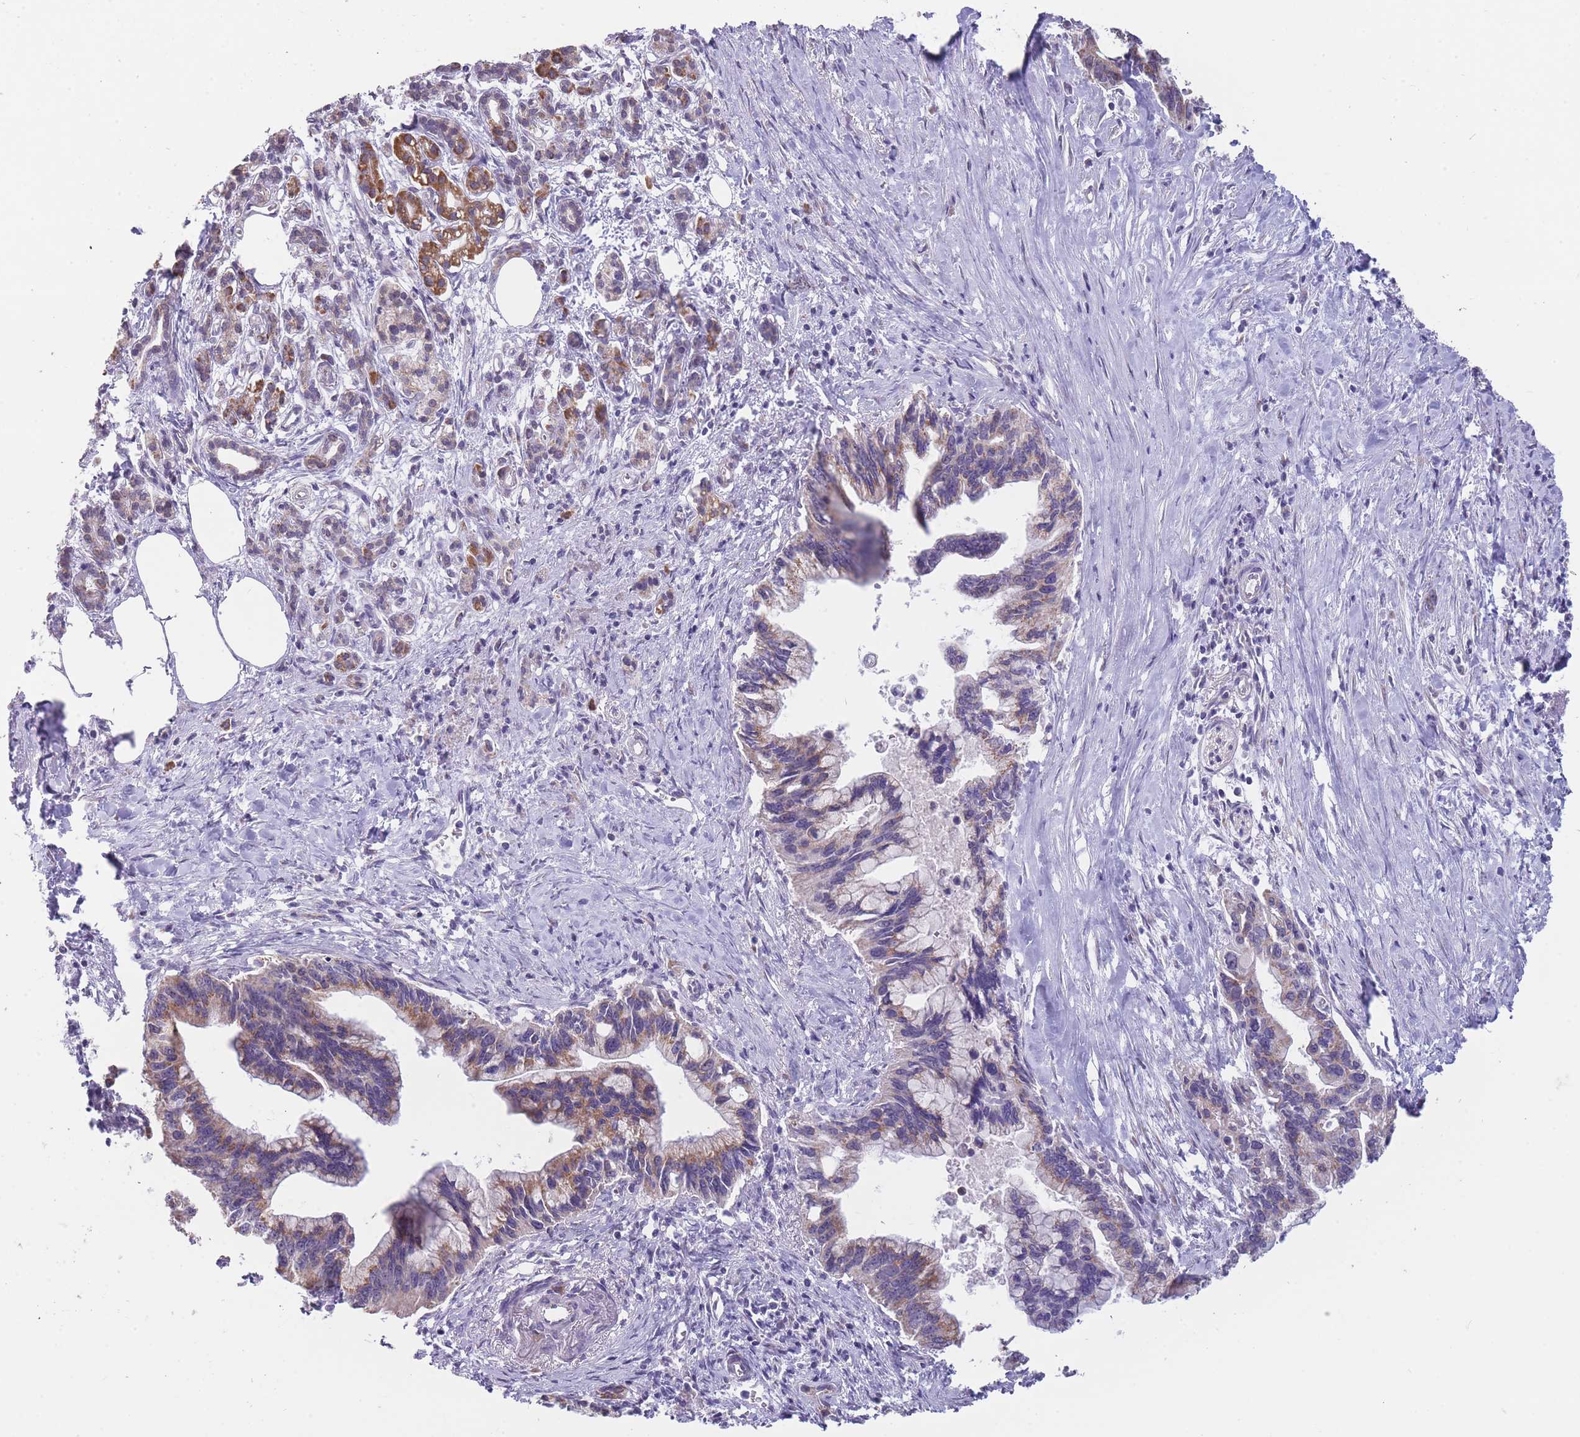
{"staining": {"intensity": "moderate", "quantity": "<25%", "location": "cytoplasmic/membranous"}, "tissue": "pancreatic cancer", "cell_type": "Tumor cells", "image_type": "cancer", "snomed": [{"axis": "morphology", "description": "Adenocarcinoma, NOS"}, {"axis": "topography", "description": "Pancreas"}], "caption": "About <25% of tumor cells in pancreatic cancer demonstrate moderate cytoplasmic/membranous protein positivity as visualized by brown immunohistochemical staining.", "gene": "NELL1", "patient": {"sex": "female", "age": 83}}